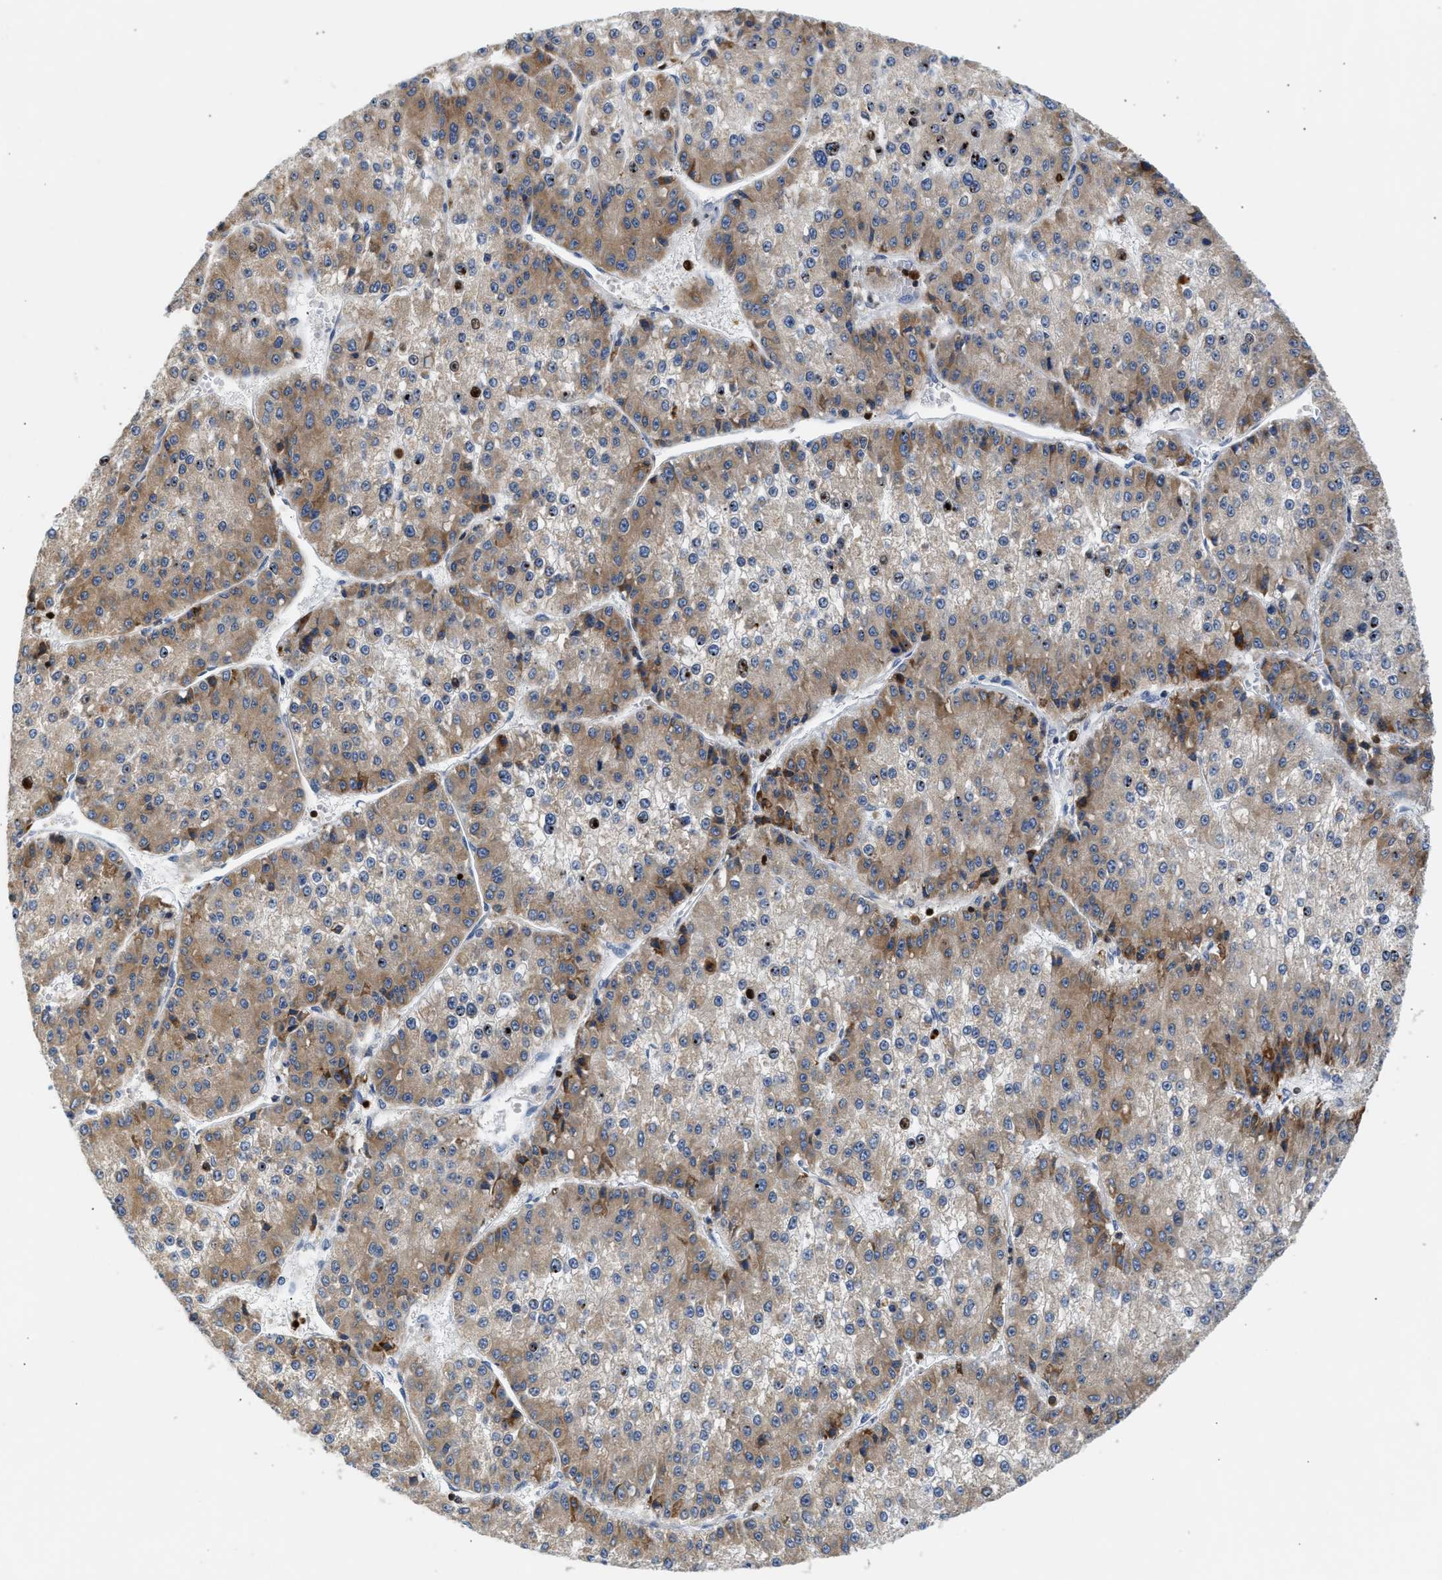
{"staining": {"intensity": "moderate", "quantity": "25%-75%", "location": "cytoplasmic/membranous"}, "tissue": "liver cancer", "cell_type": "Tumor cells", "image_type": "cancer", "snomed": [{"axis": "morphology", "description": "Carcinoma, Hepatocellular, NOS"}, {"axis": "topography", "description": "Liver"}], "caption": "A brown stain highlights moderate cytoplasmic/membranous staining of a protein in hepatocellular carcinoma (liver) tumor cells. The protein is shown in brown color, while the nuclei are stained blue.", "gene": "SLIT2", "patient": {"sex": "female", "age": 73}}